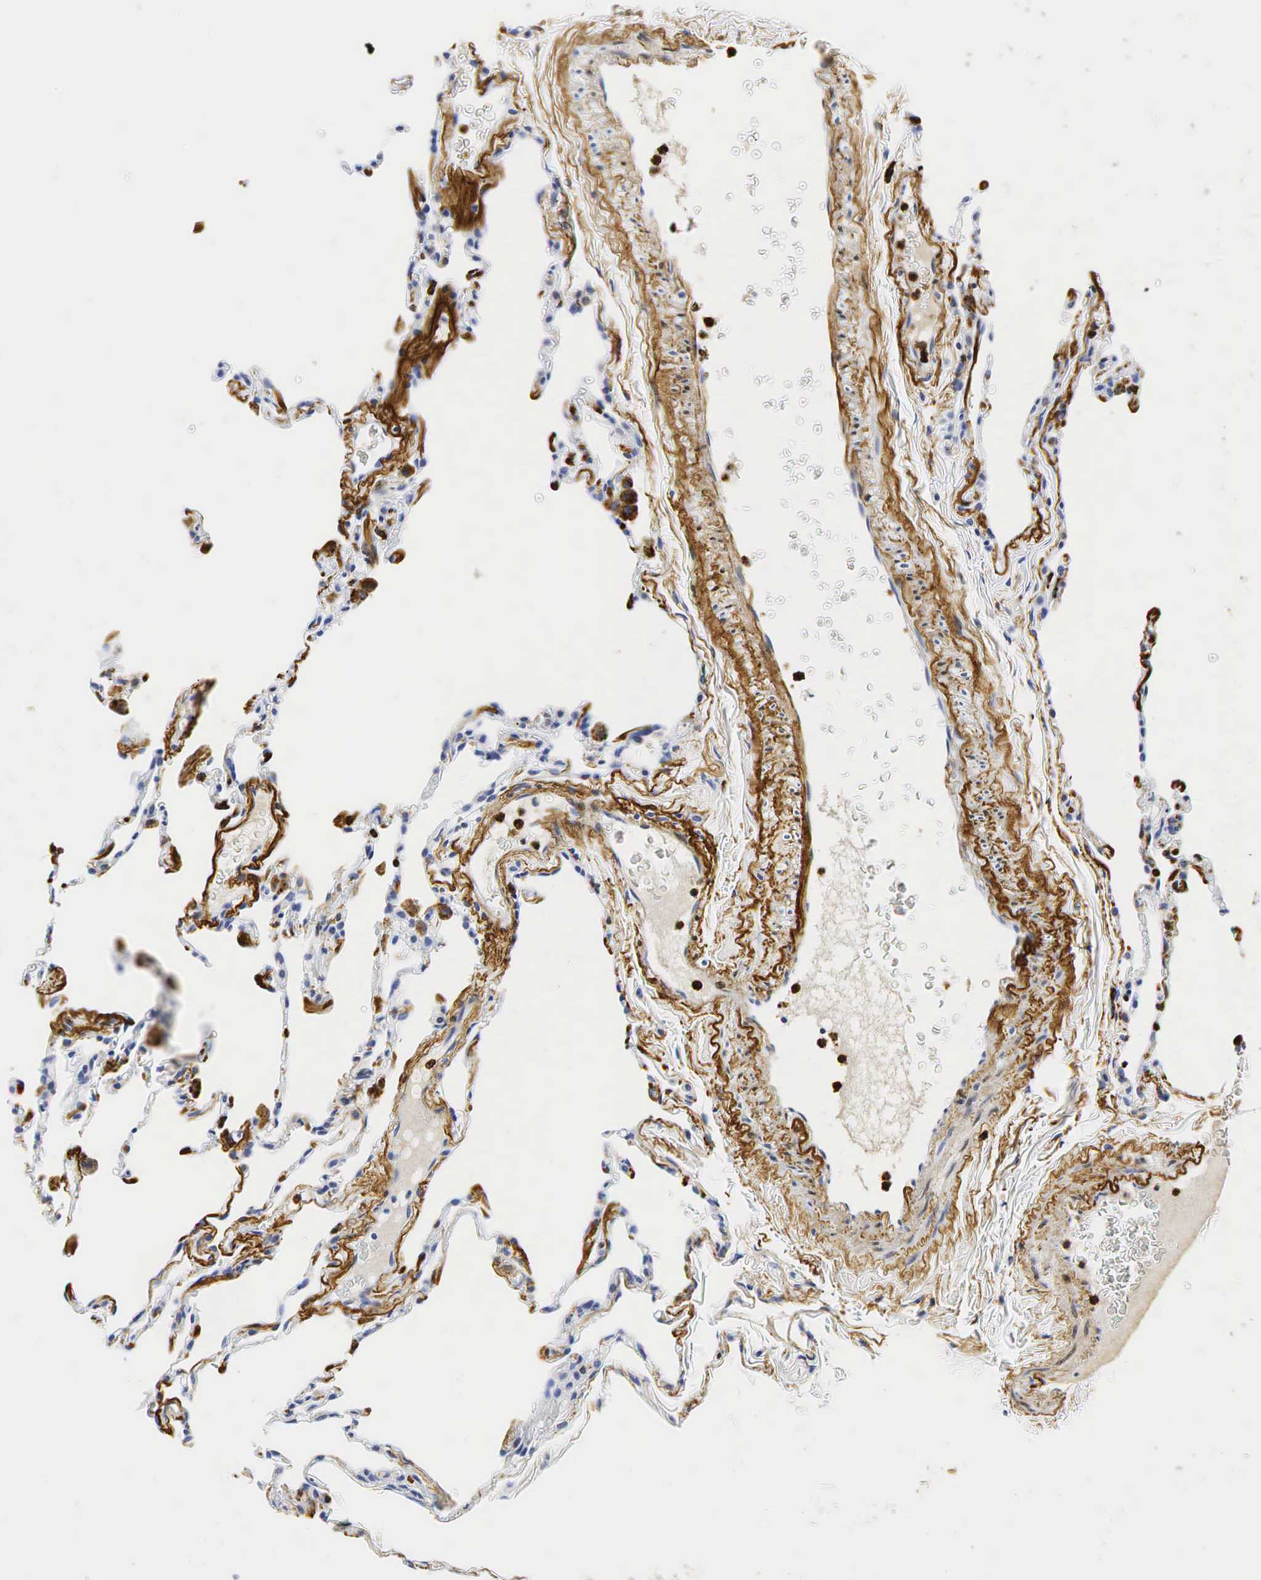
{"staining": {"intensity": "negative", "quantity": "none", "location": "none"}, "tissue": "lung", "cell_type": "Alveolar cells", "image_type": "normal", "snomed": [{"axis": "morphology", "description": "Normal tissue, NOS"}, {"axis": "topography", "description": "Lung"}], "caption": "This is an immunohistochemistry (IHC) photomicrograph of benign human lung. There is no staining in alveolar cells.", "gene": "LYZ", "patient": {"sex": "female", "age": 61}}